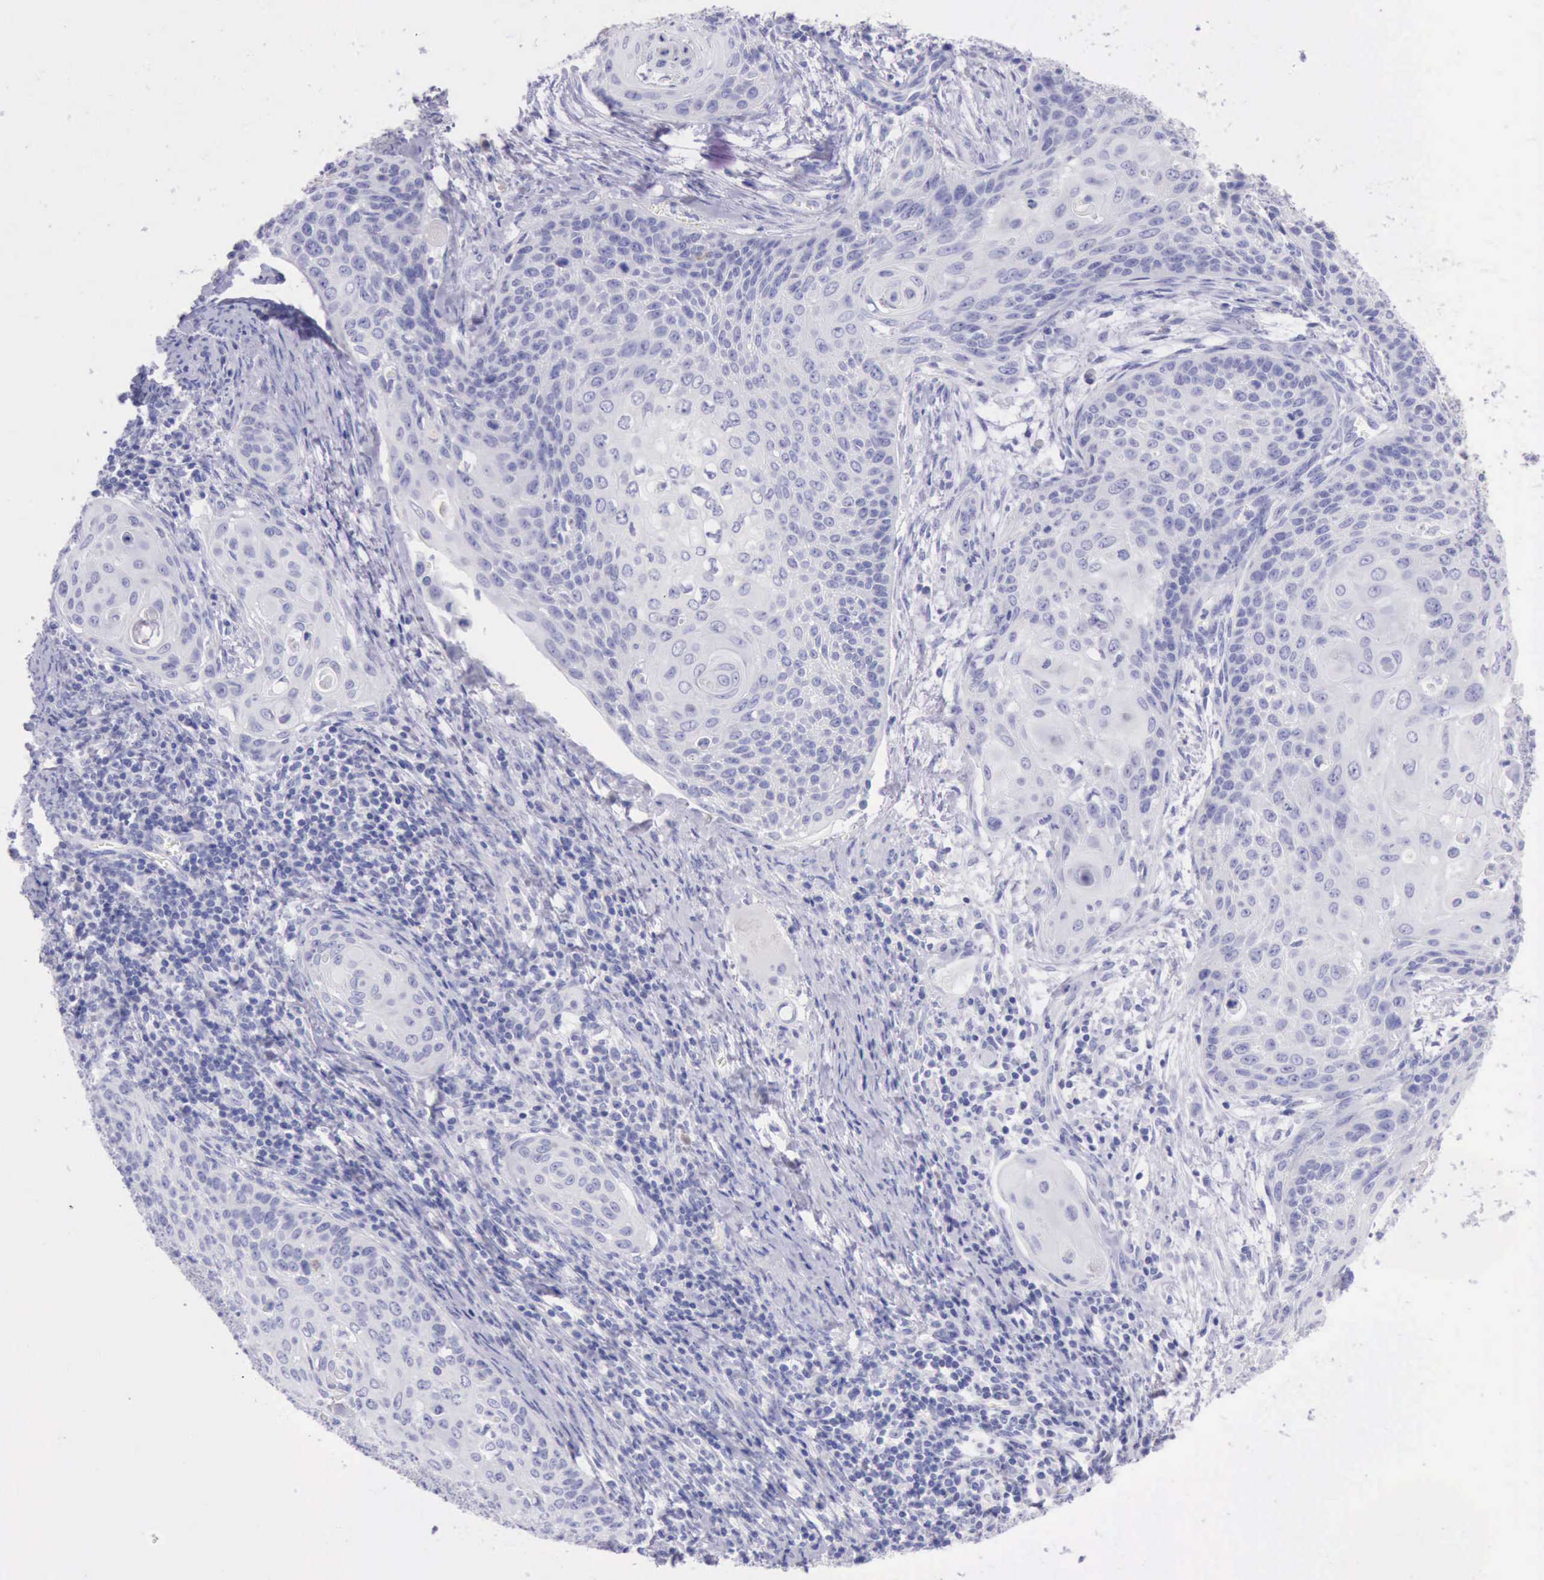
{"staining": {"intensity": "negative", "quantity": "none", "location": "none"}, "tissue": "cervical cancer", "cell_type": "Tumor cells", "image_type": "cancer", "snomed": [{"axis": "morphology", "description": "Squamous cell carcinoma, NOS"}, {"axis": "topography", "description": "Cervix"}], "caption": "Tumor cells show no significant protein positivity in cervical cancer (squamous cell carcinoma). (Brightfield microscopy of DAB (3,3'-diaminobenzidine) immunohistochemistry at high magnification).", "gene": "KRT8", "patient": {"sex": "female", "age": 33}}